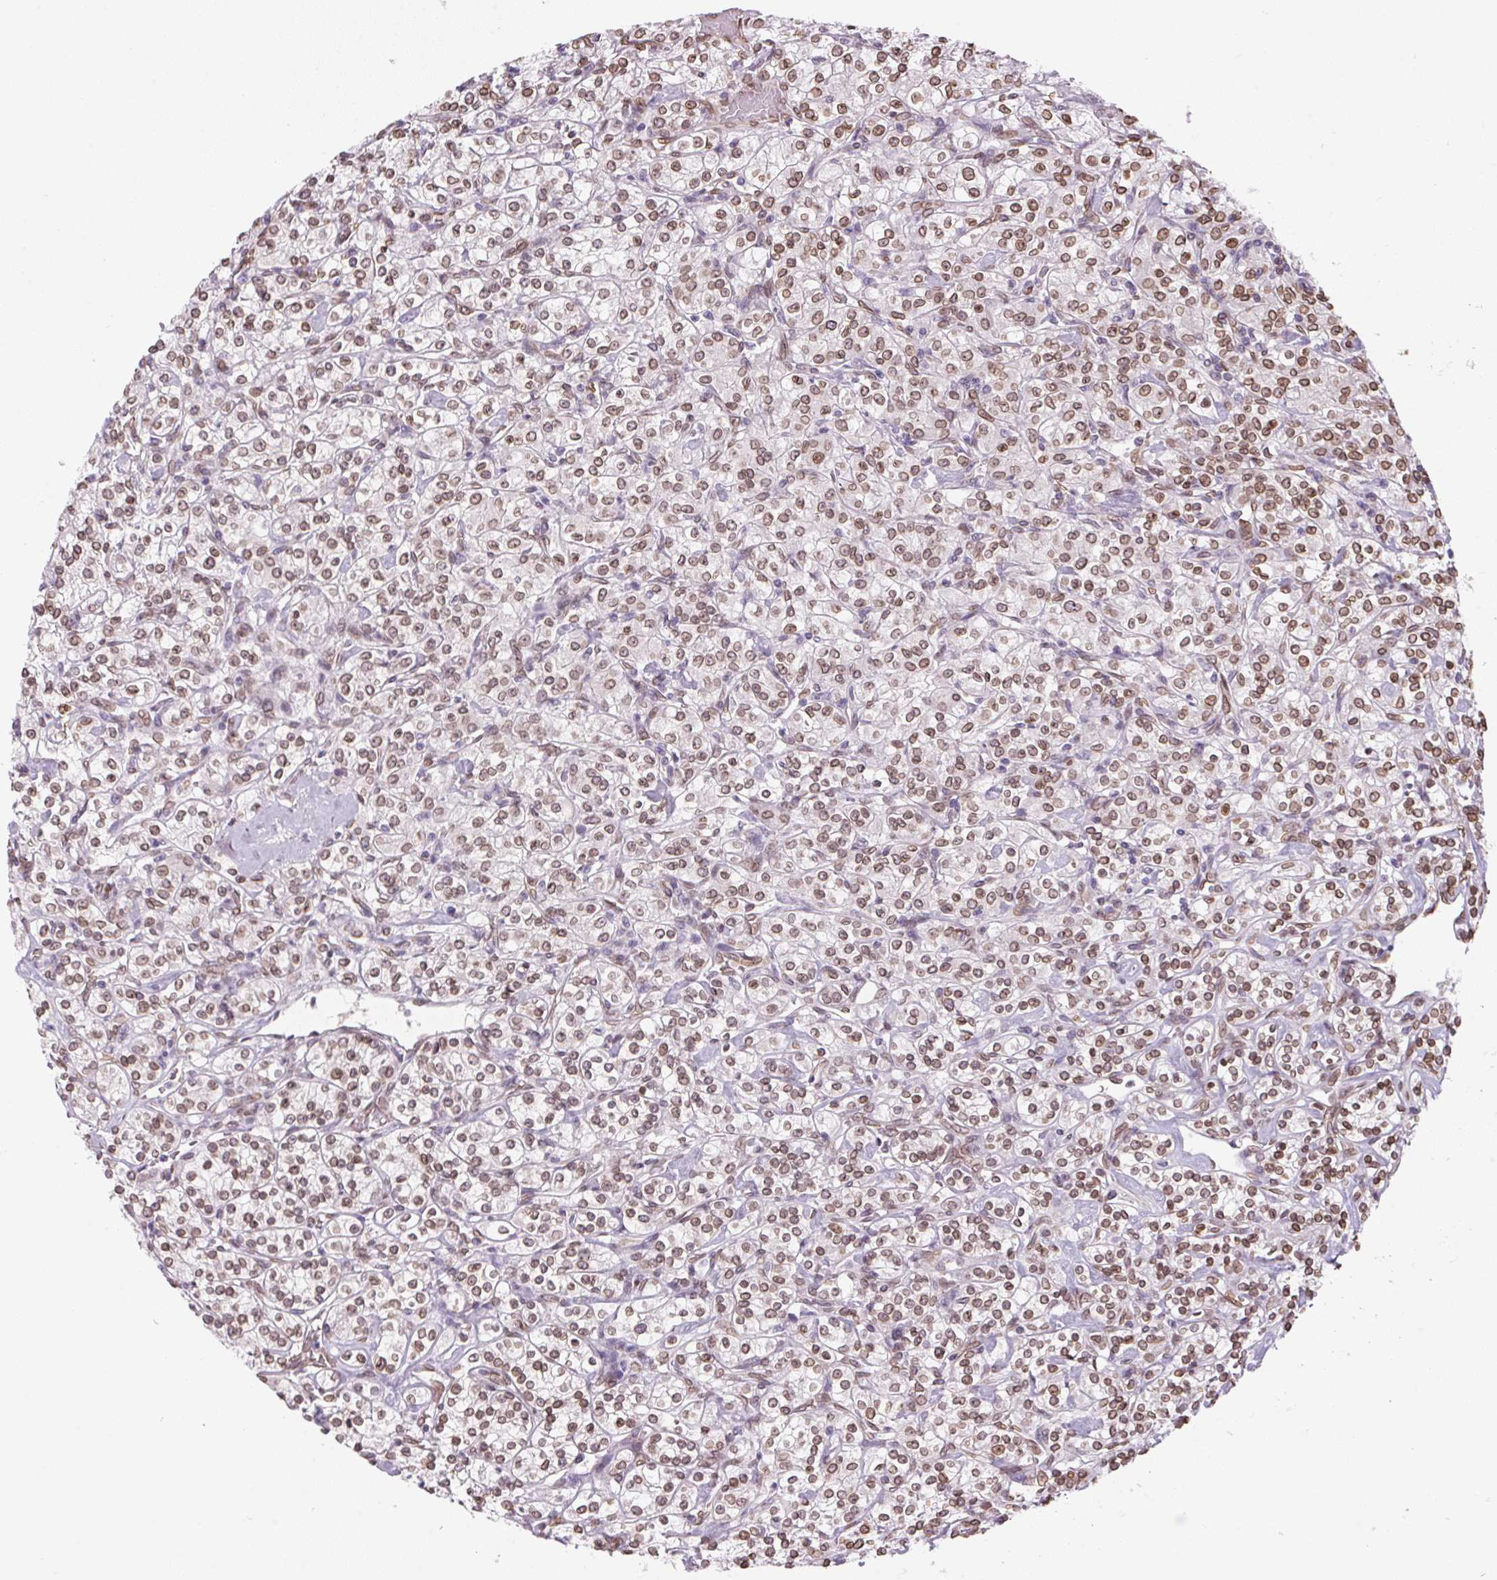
{"staining": {"intensity": "moderate", "quantity": ">75%", "location": "cytoplasmic/membranous,nuclear"}, "tissue": "renal cancer", "cell_type": "Tumor cells", "image_type": "cancer", "snomed": [{"axis": "morphology", "description": "Adenocarcinoma, NOS"}, {"axis": "topography", "description": "Kidney"}], "caption": "Adenocarcinoma (renal) stained with immunohistochemistry demonstrates moderate cytoplasmic/membranous and nuclear positivity in about >75% of tumor cells.", "gene": "TMEM175", "patient": {"sex": "male", "age": 77}}